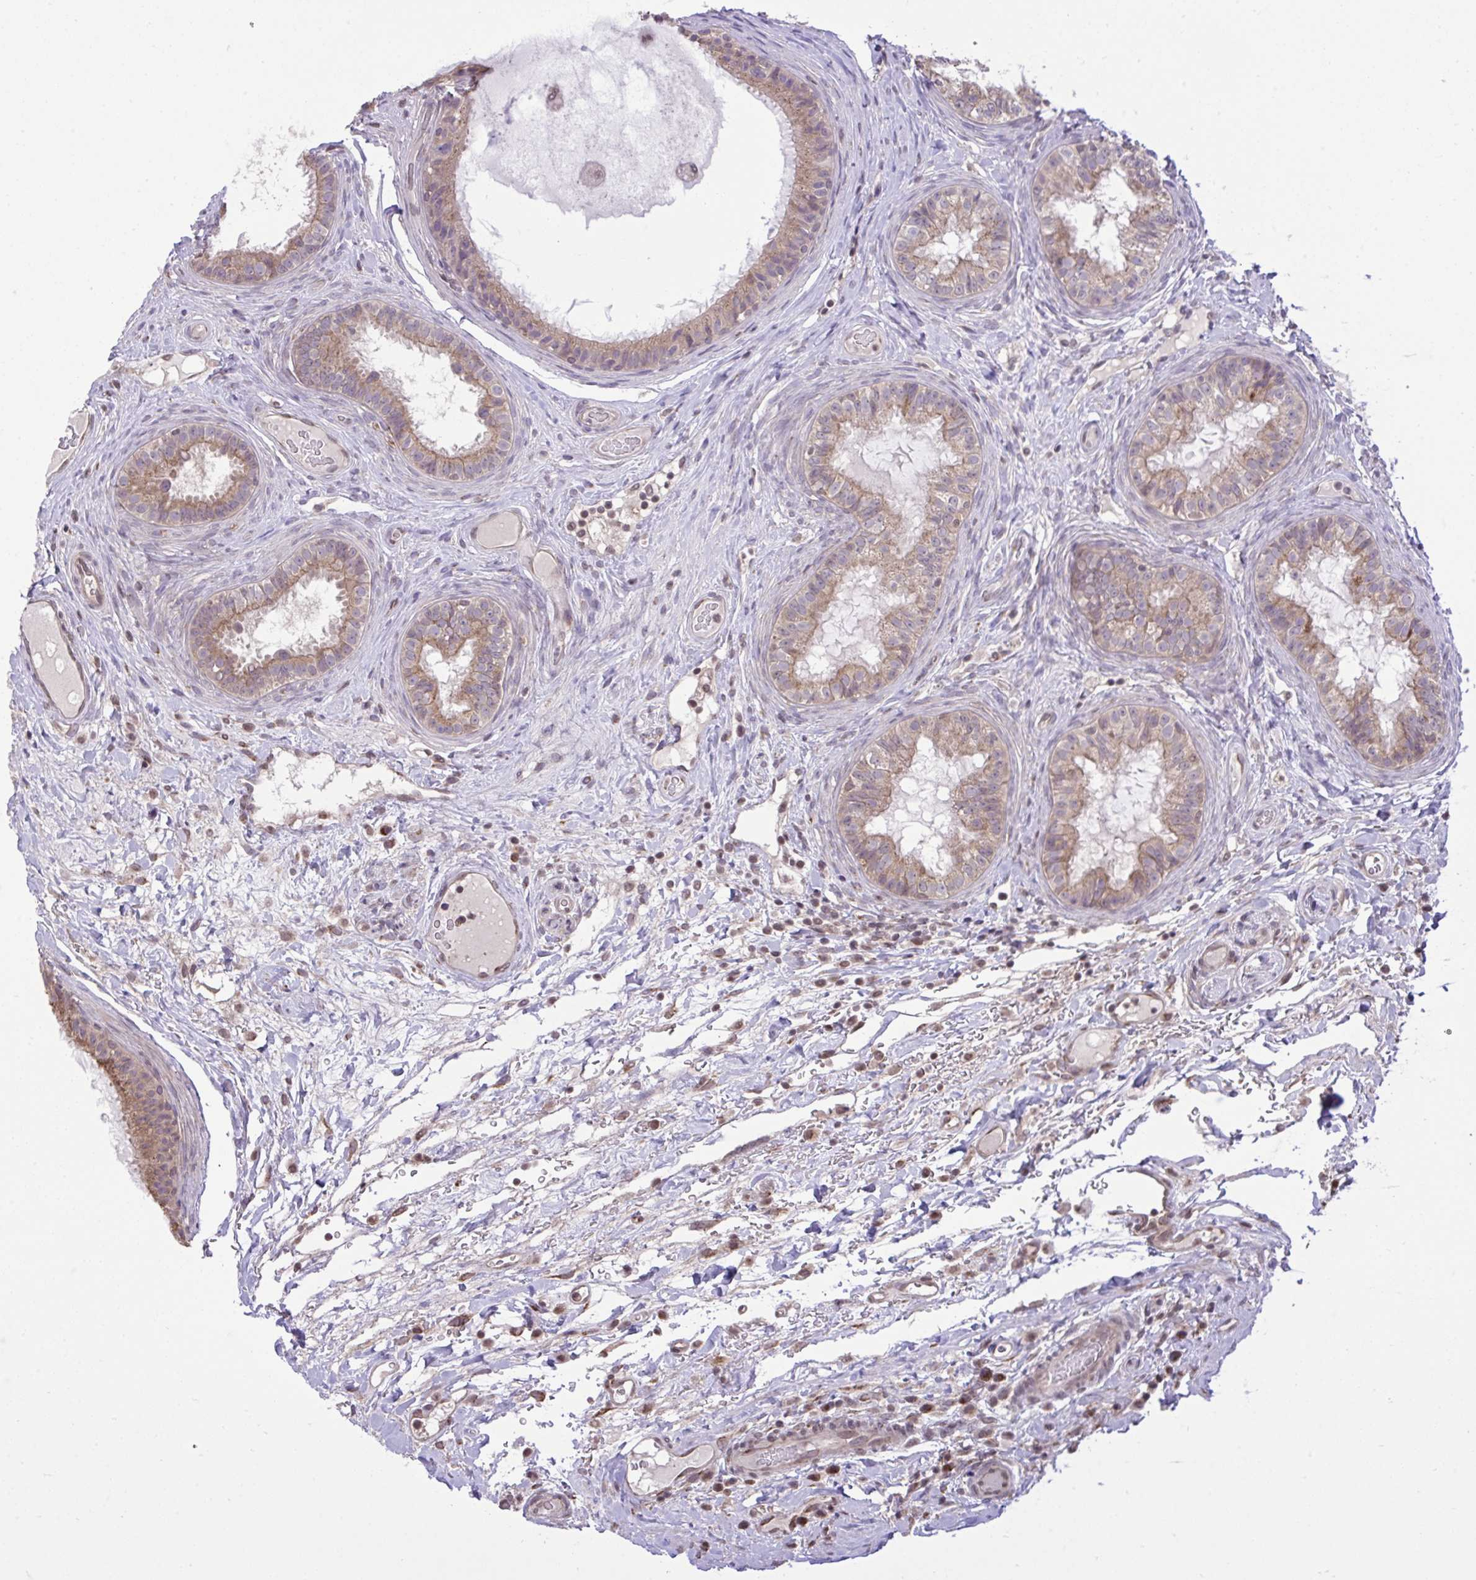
{"staining": {"intensity": "moderate", "quantity": ">75%", "location": "cytoplasmic/membranous"}, "tissue": "epididymis", "cell_type": "Glandular cells", "image_type": "normal", "snomed": [{"axis": "morphology", "description": "Normal tissue, NOS"}, {"axis": "topography", "description": "Epididymis"}], "caption": "The immunohistochemical stain shows moderate cytoplasmic/membranous positivity in glandular cells of benign epididymis. The protein of interest is stained brown, and the nuclei are stained in blue (DAB IHC with brightfield microscopy, high magnification).", "gene": "CYP20A1", "patient": {"sex": "male", "age": 23}}